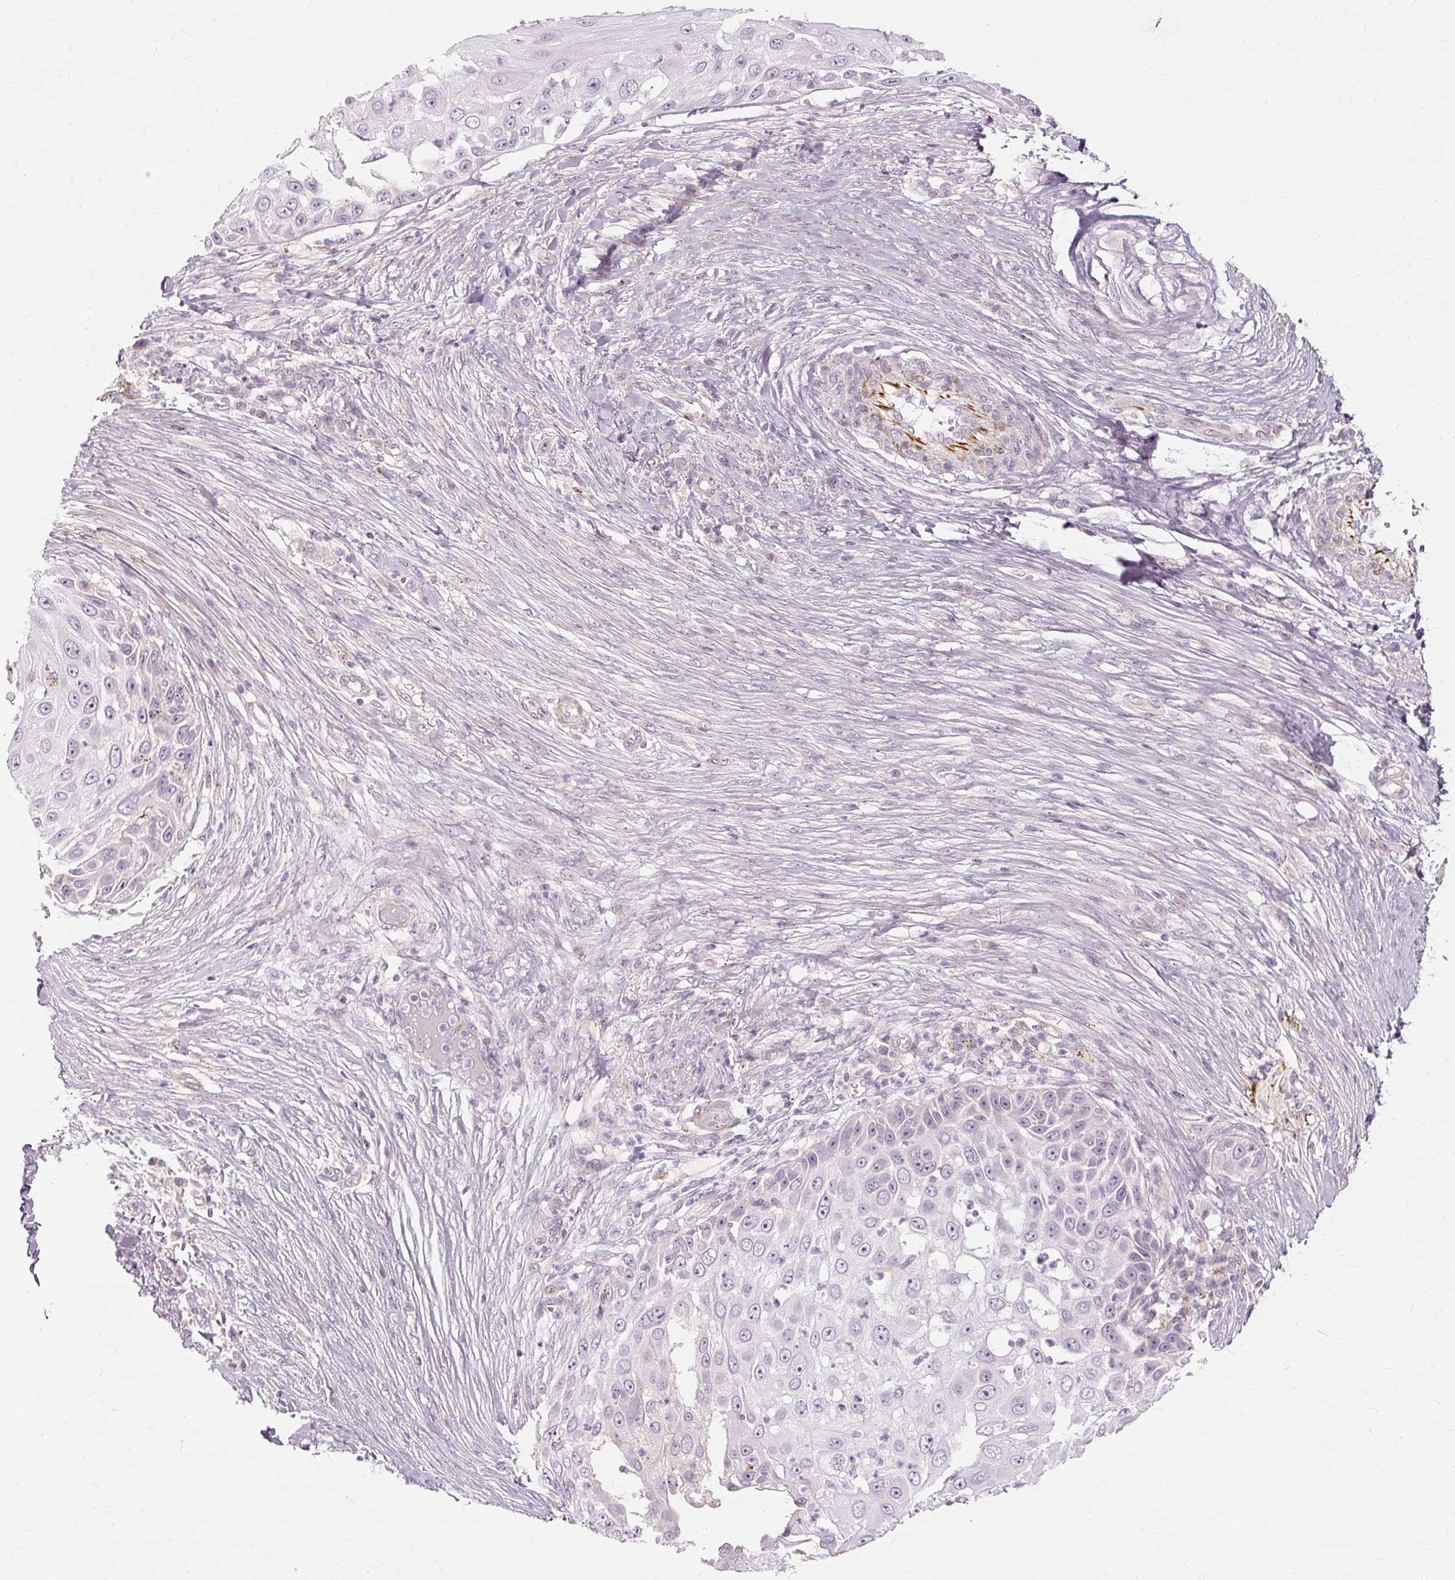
{"staining": {"intensity": "weak", "quantity": "25%-75%", "location": "nuclear"}, "tissue": "skin cancer", "cell_type": "Tumor cells", "image_type": "cancer", "snomed": [{"axis": "morphology", "description": "Squamous cell carcinoma, NOS"}, {"axis": "topography", "description": "Skin"}], "caption": "Skin squamous cell carcinoma stained with immunohistochemistry (IHC) exhibits weak nuclear staining in about 25%-75% of tumor cells.", "gene": "MMACHC", "patient": {"sex": "female", "age": 44}}